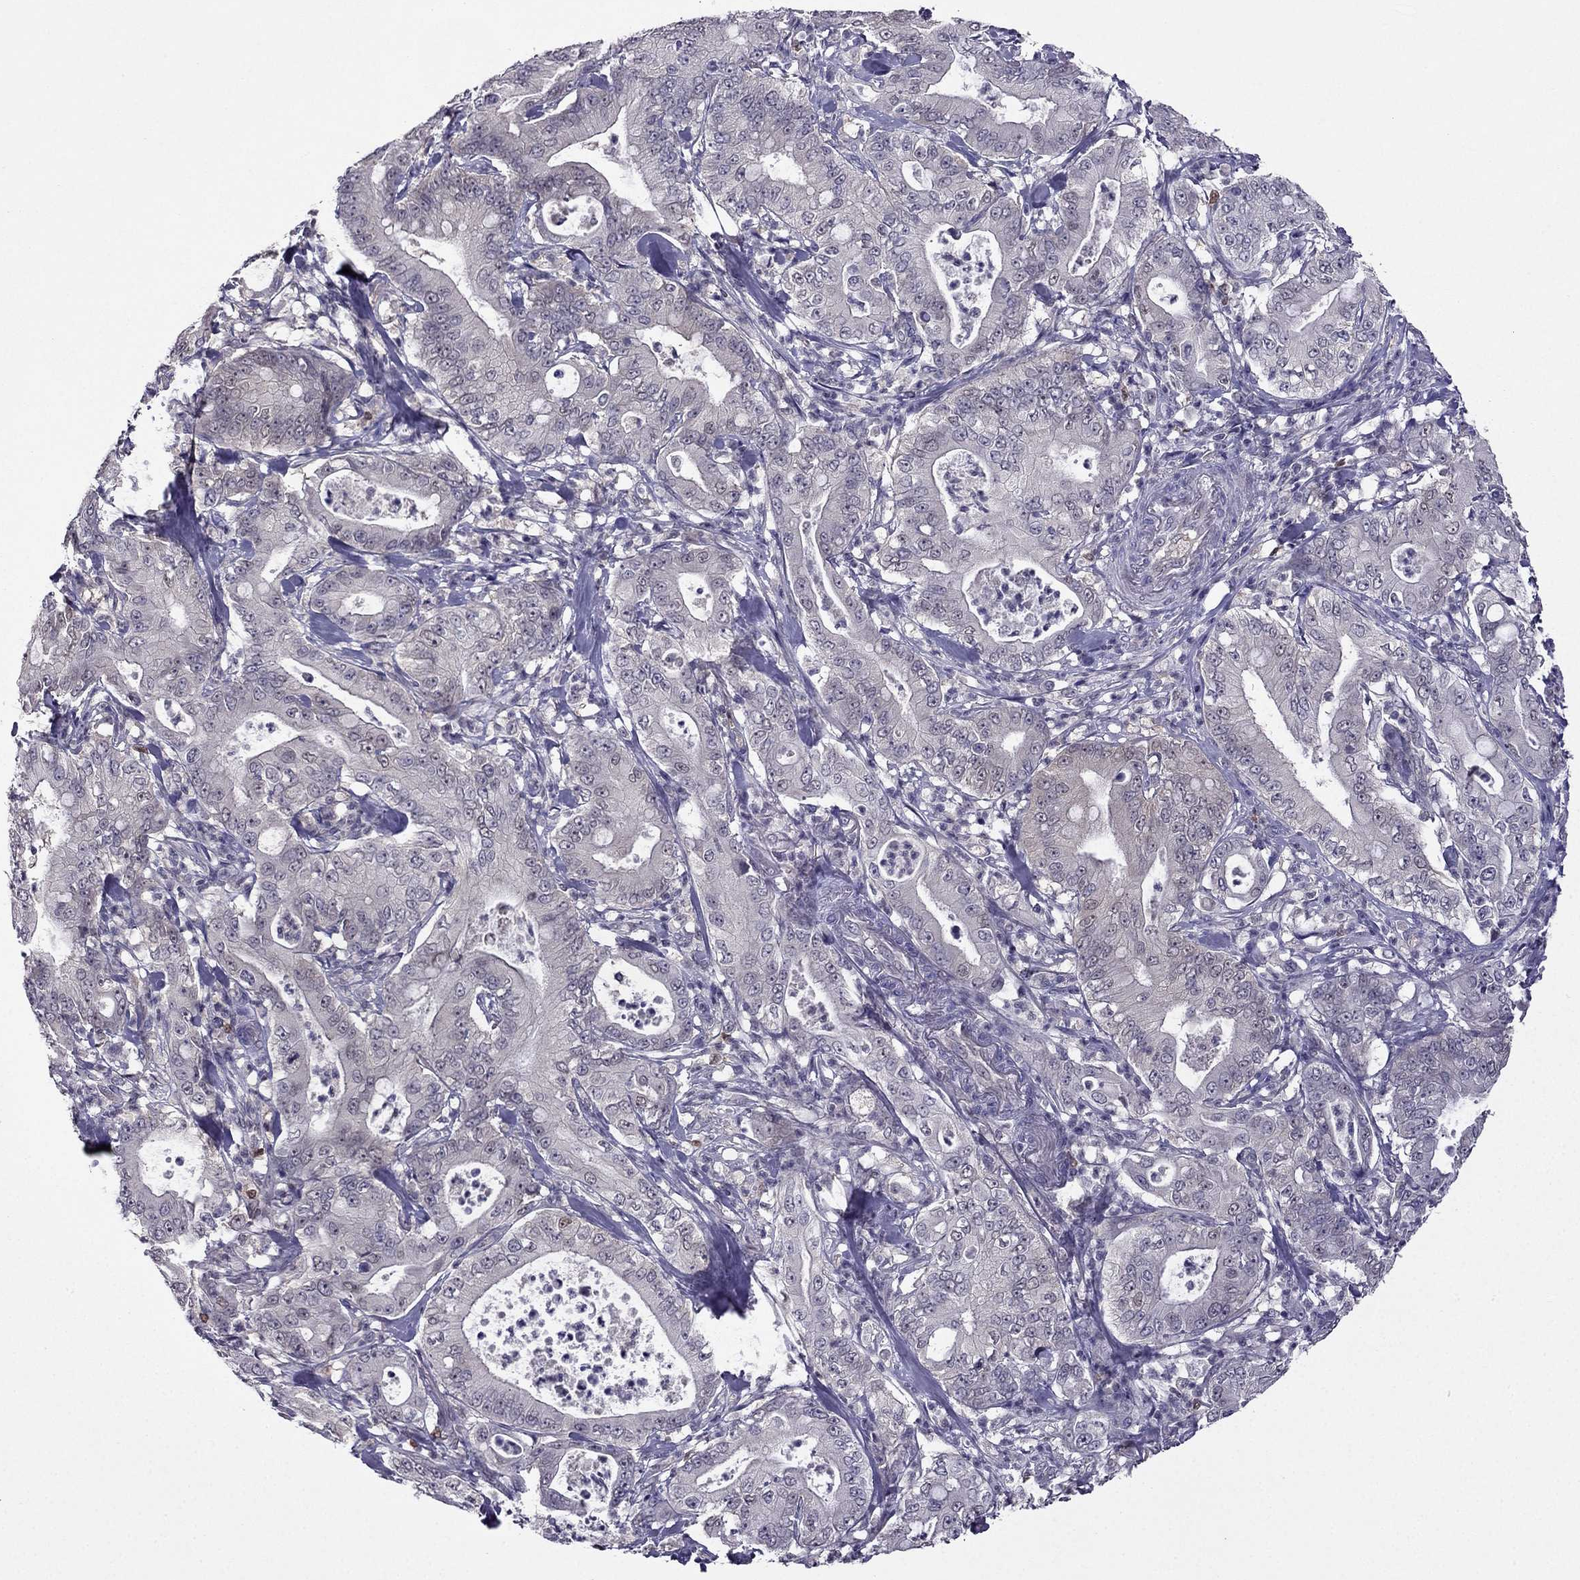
{"staining": {"intensity": "negative", "quantity": "none", "location": "none"}, "tissue": "pancreatic cancer", "cell_type": "Tumor cells", "image_type": "cancer", "snomed": [{"axis": "morphology", "description": "Adenocarcinoma, NOS"}, {"axis": "topography", "description": "Pancreas"}], "caption": "Immunohistochemistry (IHC) micrograph of human pancreatic cancer stained for a protein (brown), which displays no staining in tumor cells. (DAB immunohistochemistry visualized using brightfield microscopy, high magnification).", "gene": "CDK5", "patient": {"sex": "male", "age": 71}}